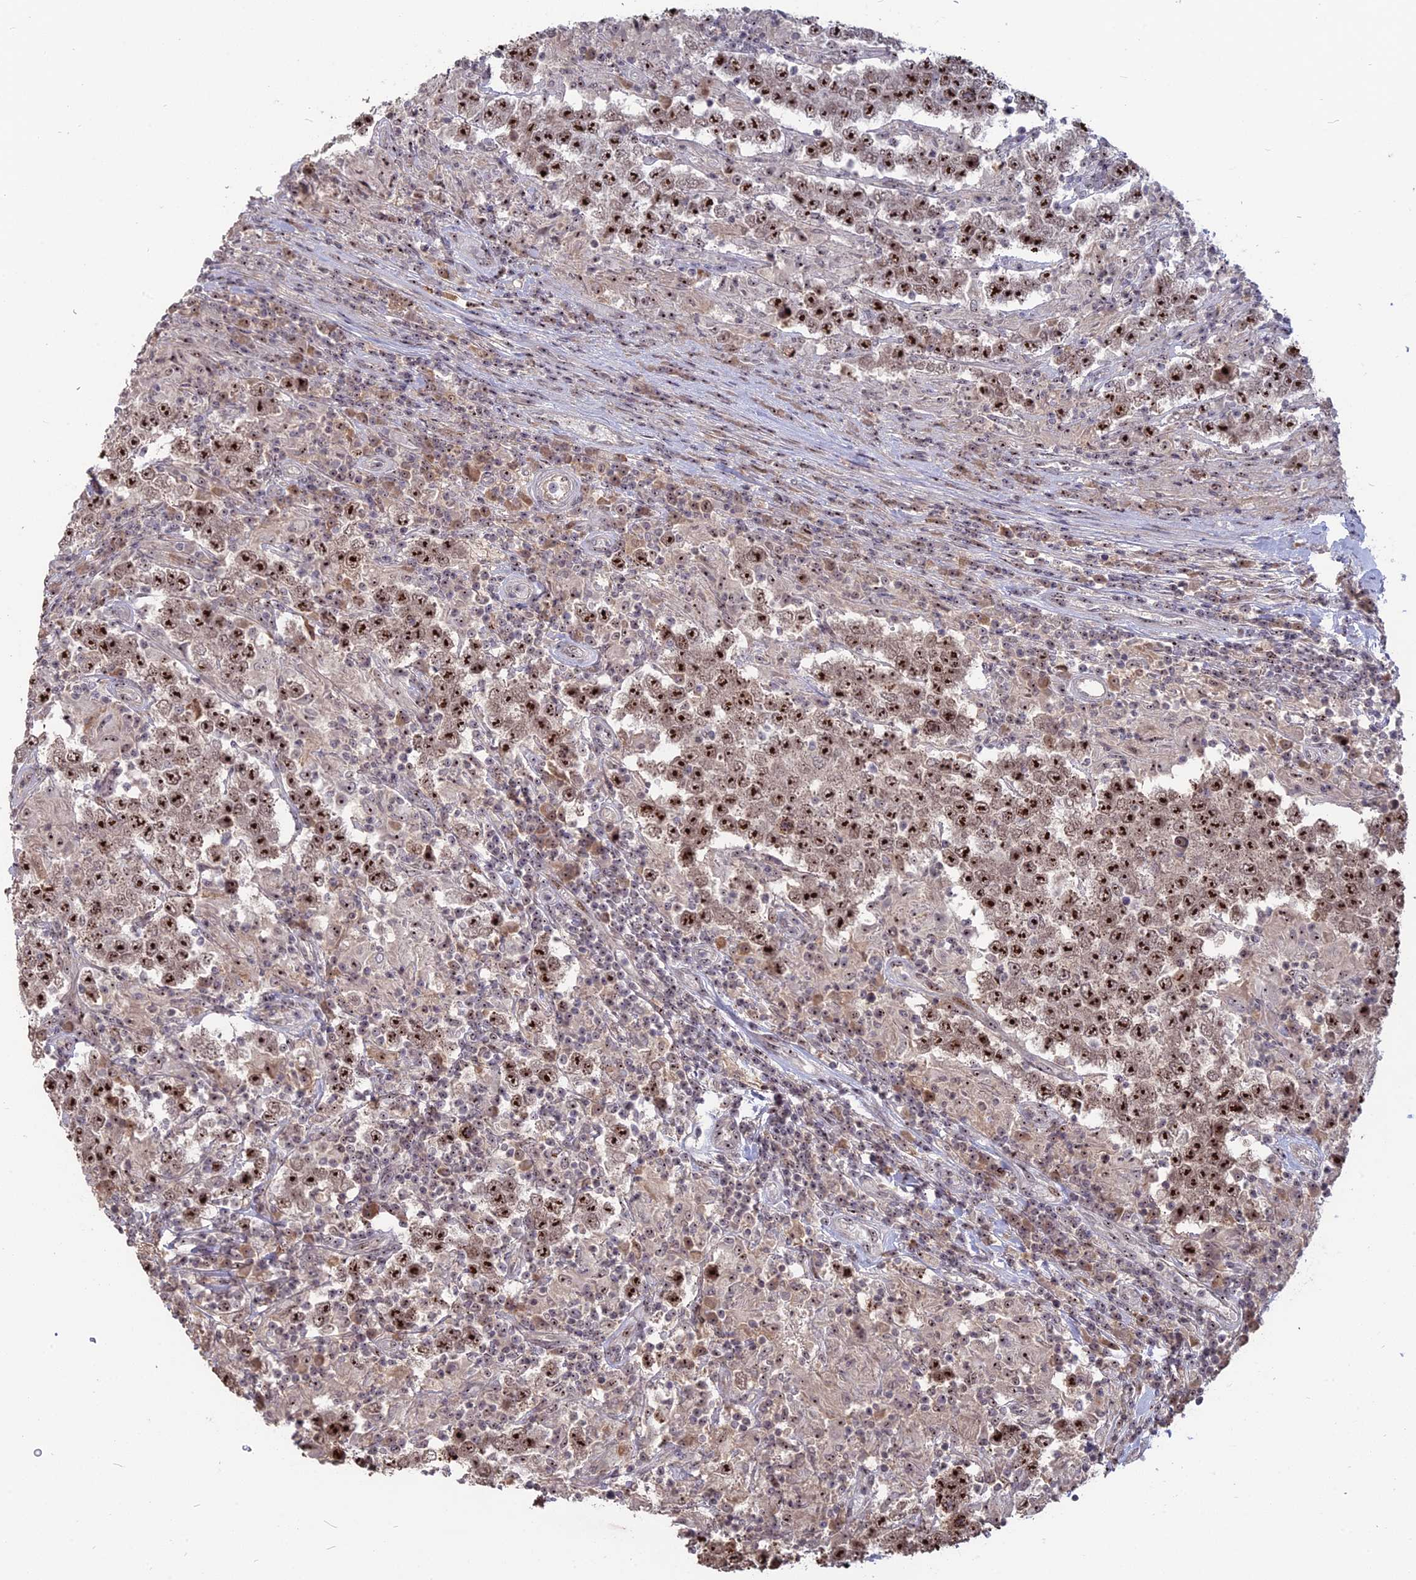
{"staining": {"intensity": "strong", "quantity": ">75%", "location": "nuclear"}, "tissue": "testis cancer", "cell_type": "Tumor cells", "image_type": "cancer", "snomed": [{"axis": "morphology", "description": "Normal tissue, NOS"}, {"axis": "morphology", "description": "Urothelial carcinoma, High grade"}, {"axis": "morphology", "description": "Seminoma, NOS"}, {"axis": "morphology", "description": "Carcinoma, Embryonal, NOS"}, {"axis": "topography", "description": "Urinary bladder"}, {"axis": "topography", "description": "Testis"}], "caption": "Embryonal carcinoma (testis) was stained to show a protein in brown. There is high levels of strong nuclear staining in about >75% of tumor cells. Immunohistochemistry stains the protein of interest in brown and the nuclei are stained blue.", "gene": "FAM131A", "patient": {"sex": "male", "age": 41}}